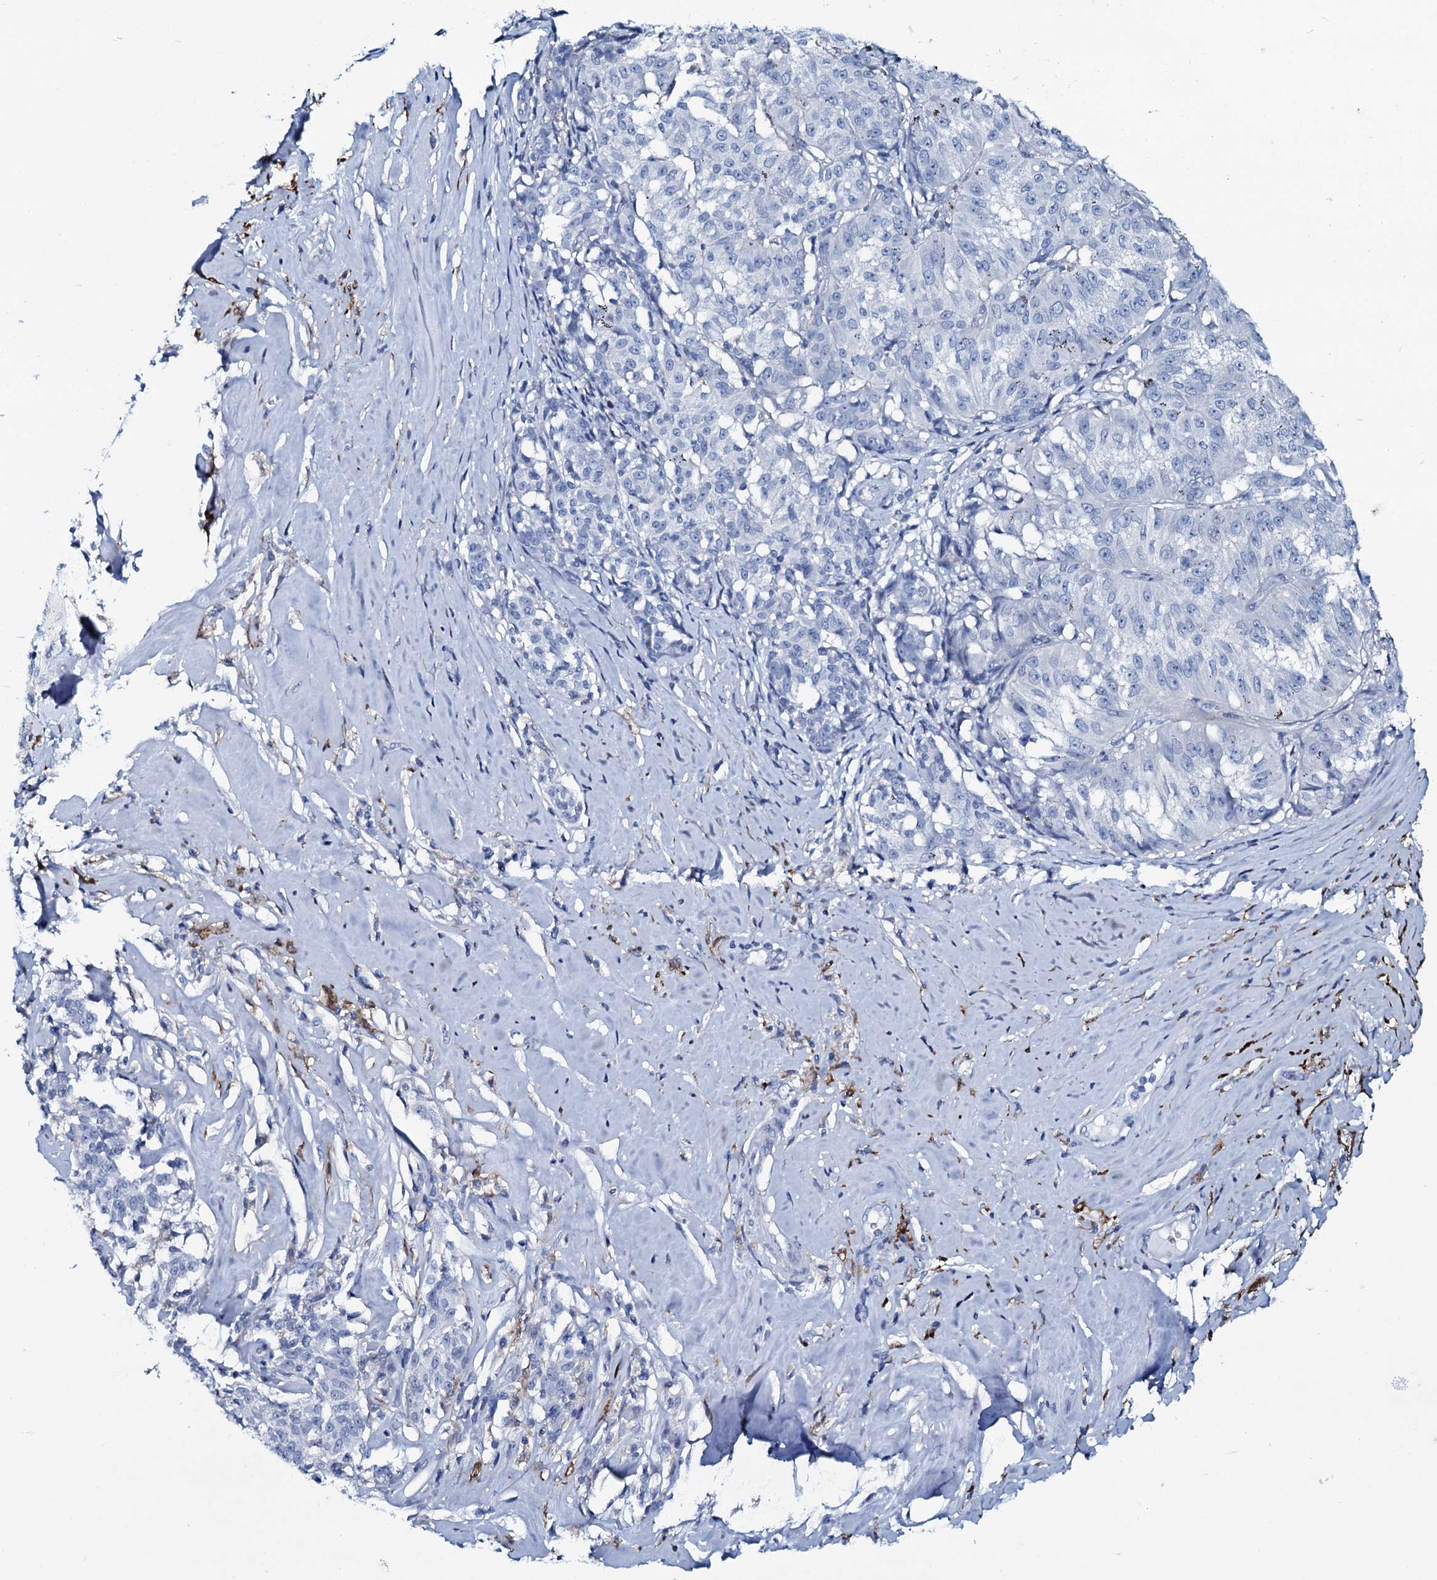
{"staining": {"intensity": "negative", "quantity": "none", "location": "none"}, "tissue": "melanoma", "cell_type": "Tumor cells", "image_type": "cancer", "snomed": [{"axis": "morphology", "description": "Malignant melanoma, NOS"}, {"axis": "topography", "description": "Skin"}], "caption": "Immunohistochemical staining of human malignant melanoma exhibits no significant expression in tumor cells.", "gene": "SLC4A7", "patient": {"sex": "female", "age": 72}}